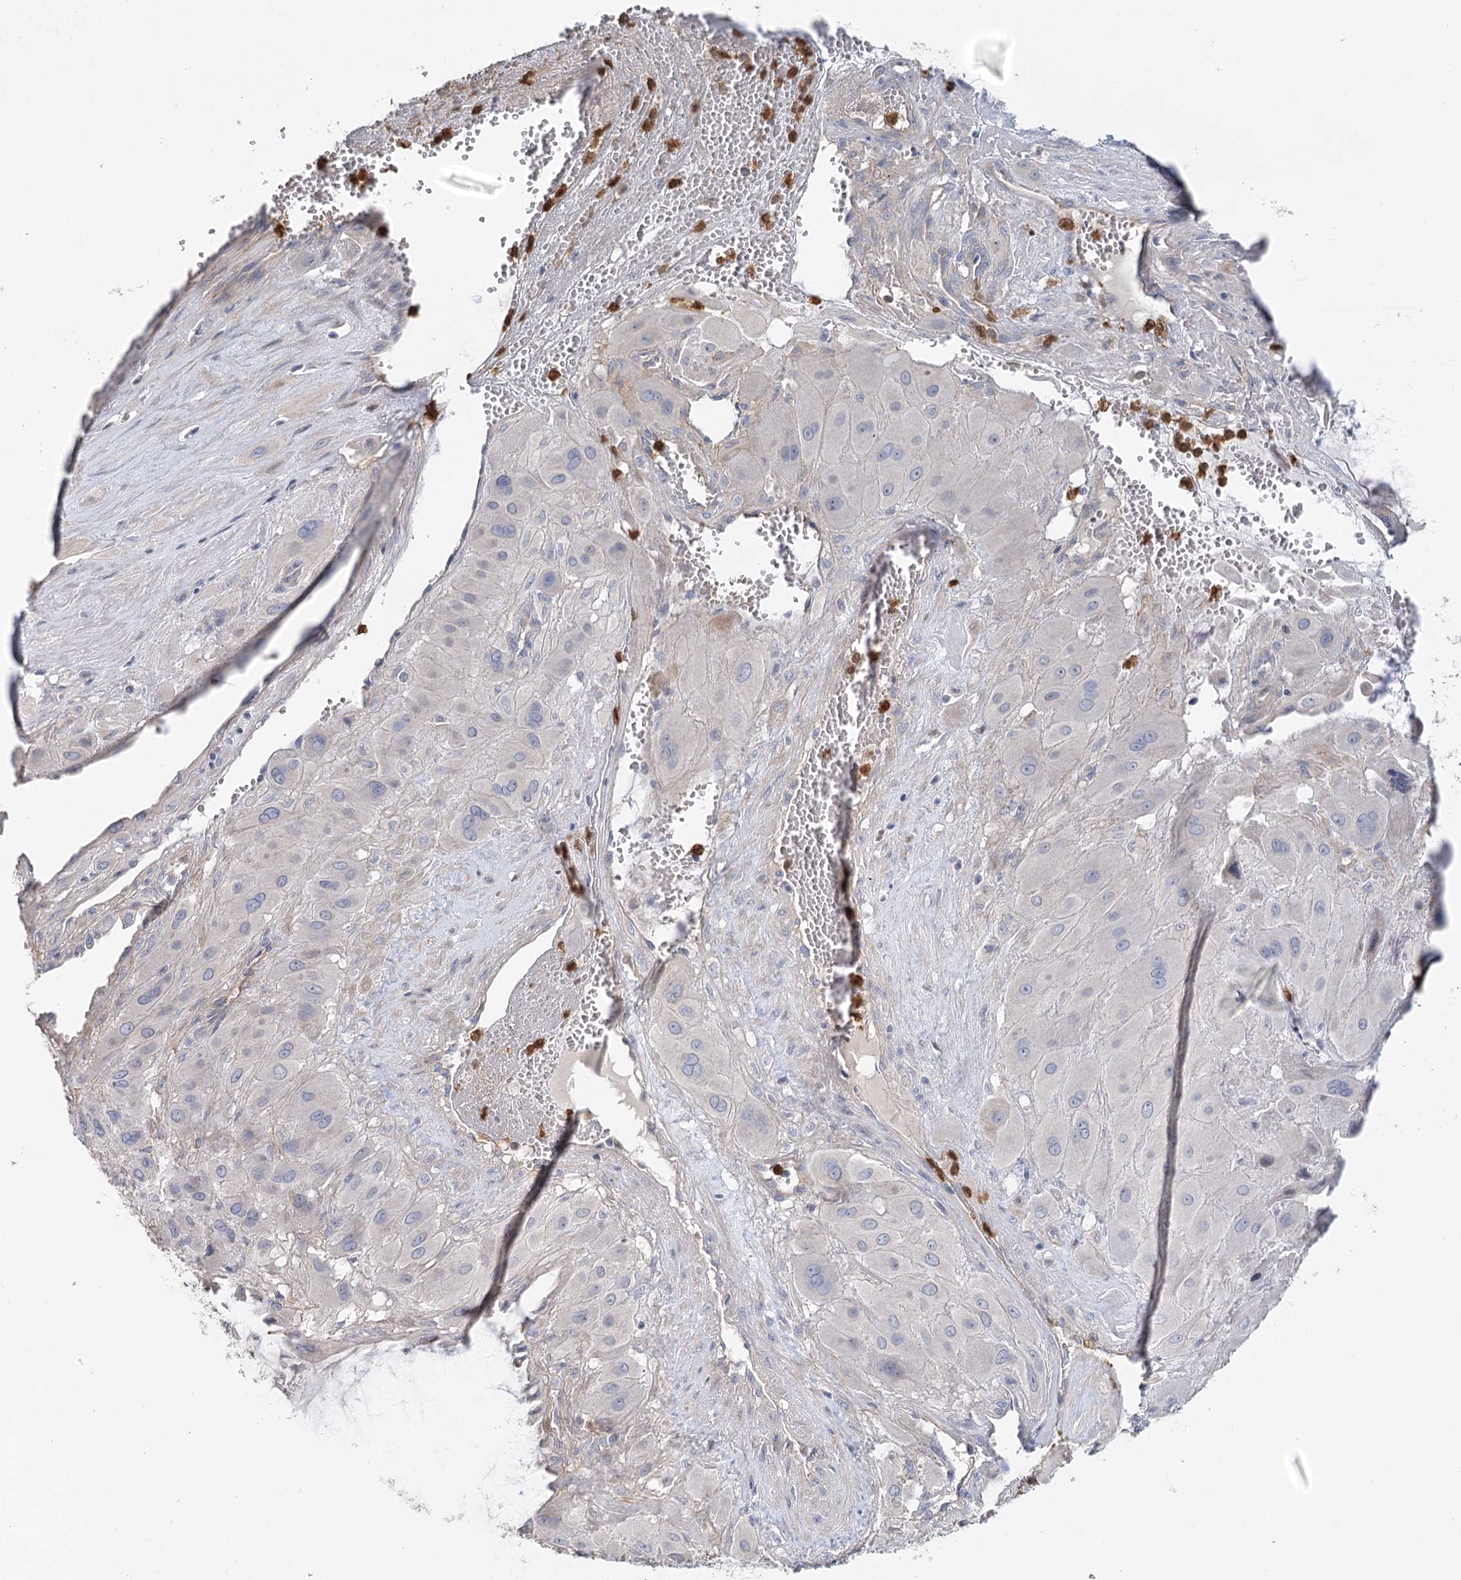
{"staining": {"intensity": "negative", "quantity": "none", "location": "none"}, "tissue": "cervical cancer", "cell_type": "Tumor cells", "image_type": "cancer", "snomed": [{"axis": "morphology", "description": "Squamous cell carcinoma, NOS"}, {"axis": "topography", "description": "Cervix"}], "caption": "Histopathology image shows no protein positivity in tumor cells of cervical cancer (squamous cell carcinoma) tissue. The staining is performed using DAB brown chromogen with nuclei counter-stained in using hematoxylin.", "gene": "EPB41L5", "patient": {"sex": "female", "age": 34}}